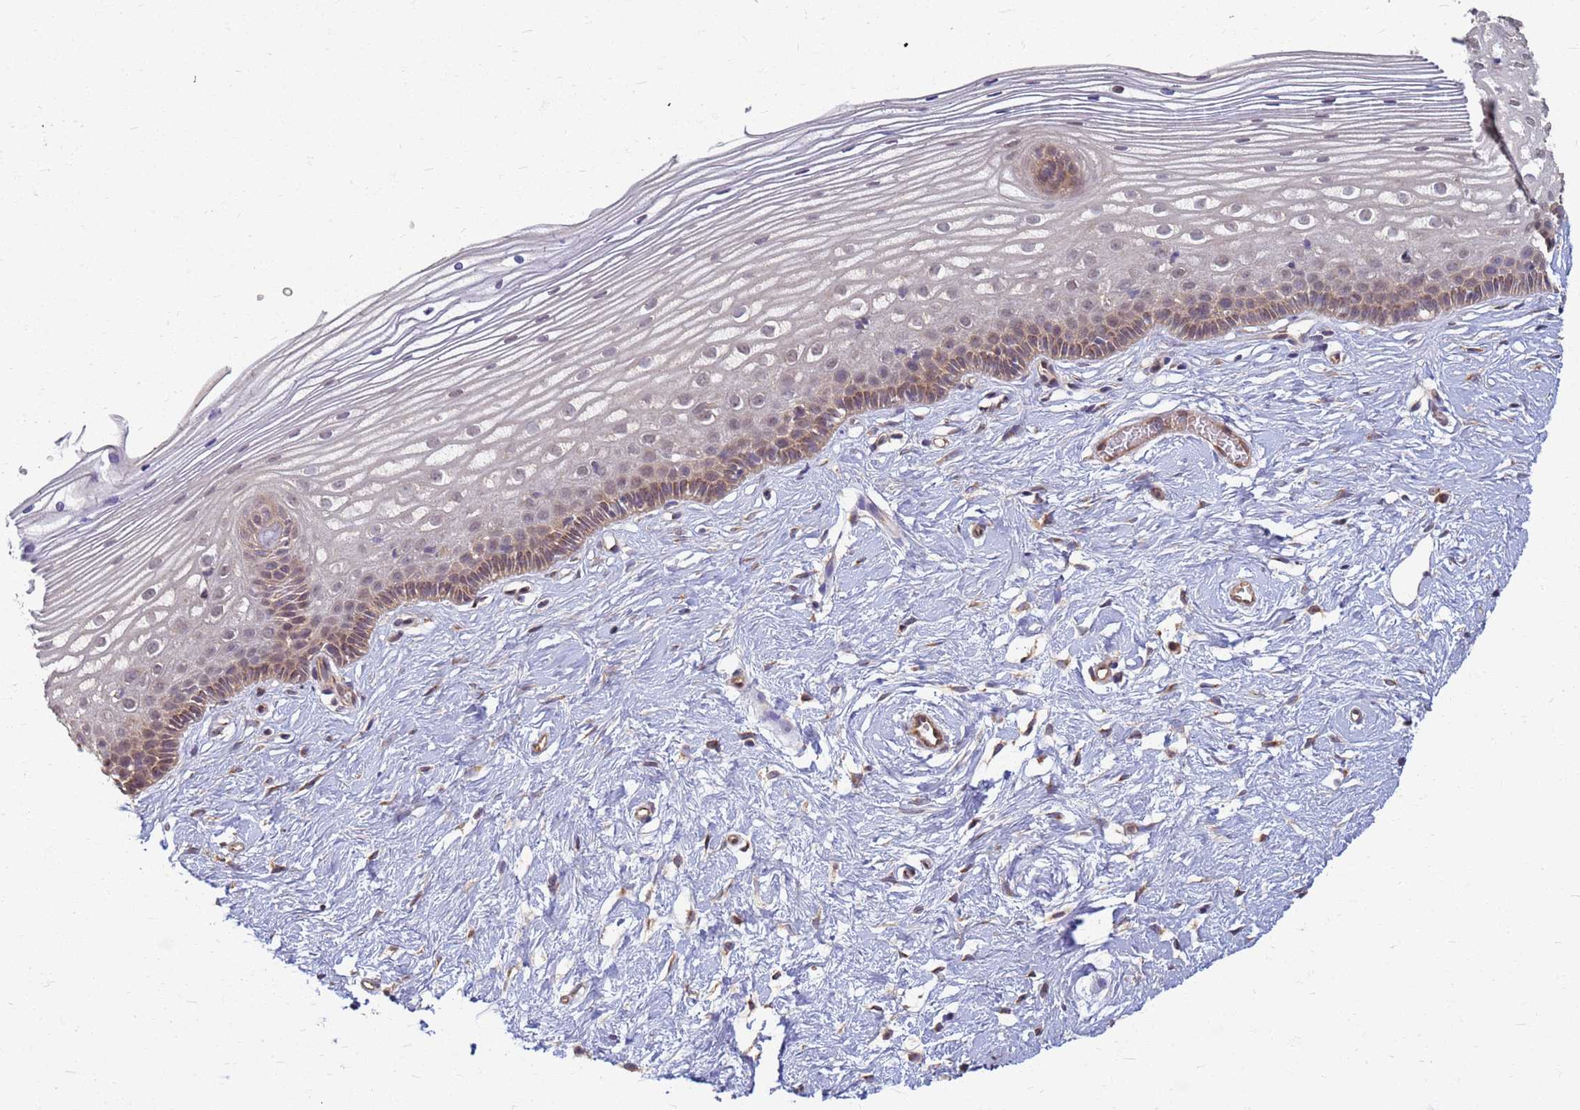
{"staining": {"intensity": "moderate", "quantity": "25%-75%", "location": "cytoplasmic/membranous"}, "tissue": "cervix", "cell_type": "Glandular cells", "image_type": "normal", "snomed": [{"axis": "morphology", "description": "Normal tissue, NOS"}, {"axis": "topography", "description": "Cervix"}], "caption": "Cervix stained with immunohistochemistry (IHC) reveals moderate cytoplasmic/membranous staining in about 25%-75% of glandular cells.", "gene": "ITGB4", "patient": {"sex": "female", "age": 40}}